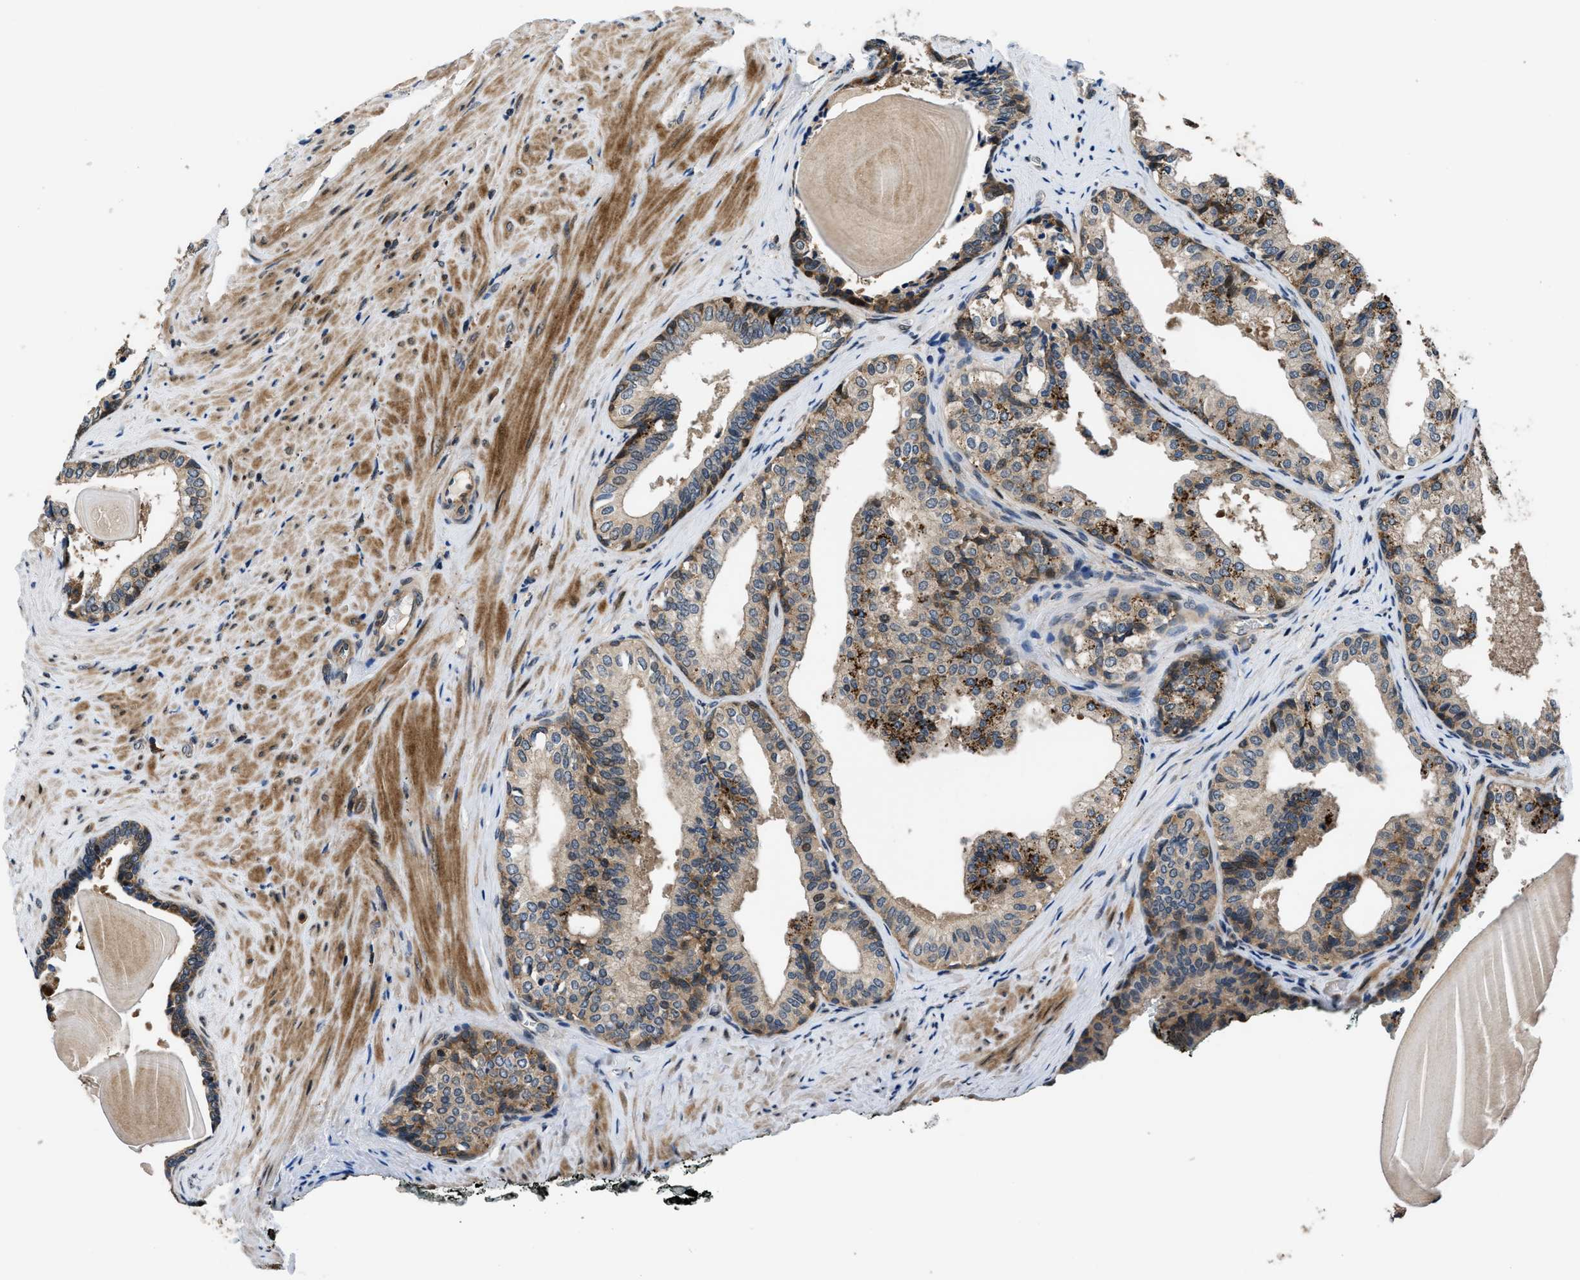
{"staining": {"intensity": "moderate", "quantity": ">75%", "location": "cytoplasmic/membranous"}, "tissue": "prostate cancer", "cell_type": "Tumor cells", "image_type": "cancer", "snomed": [{"axis": "morphology", "description": "Adenocarcinoma, Low grade"}, {"axis": "topography", "description": "Prostate"}], "caption": "This is a micrograph of IHC staining of prostate cancer, which shows moderate expression in the cytoplasmic/membranous of tumor cells.", "gene": "CTBS", "patient": {"sex": "male", "age": 60}}